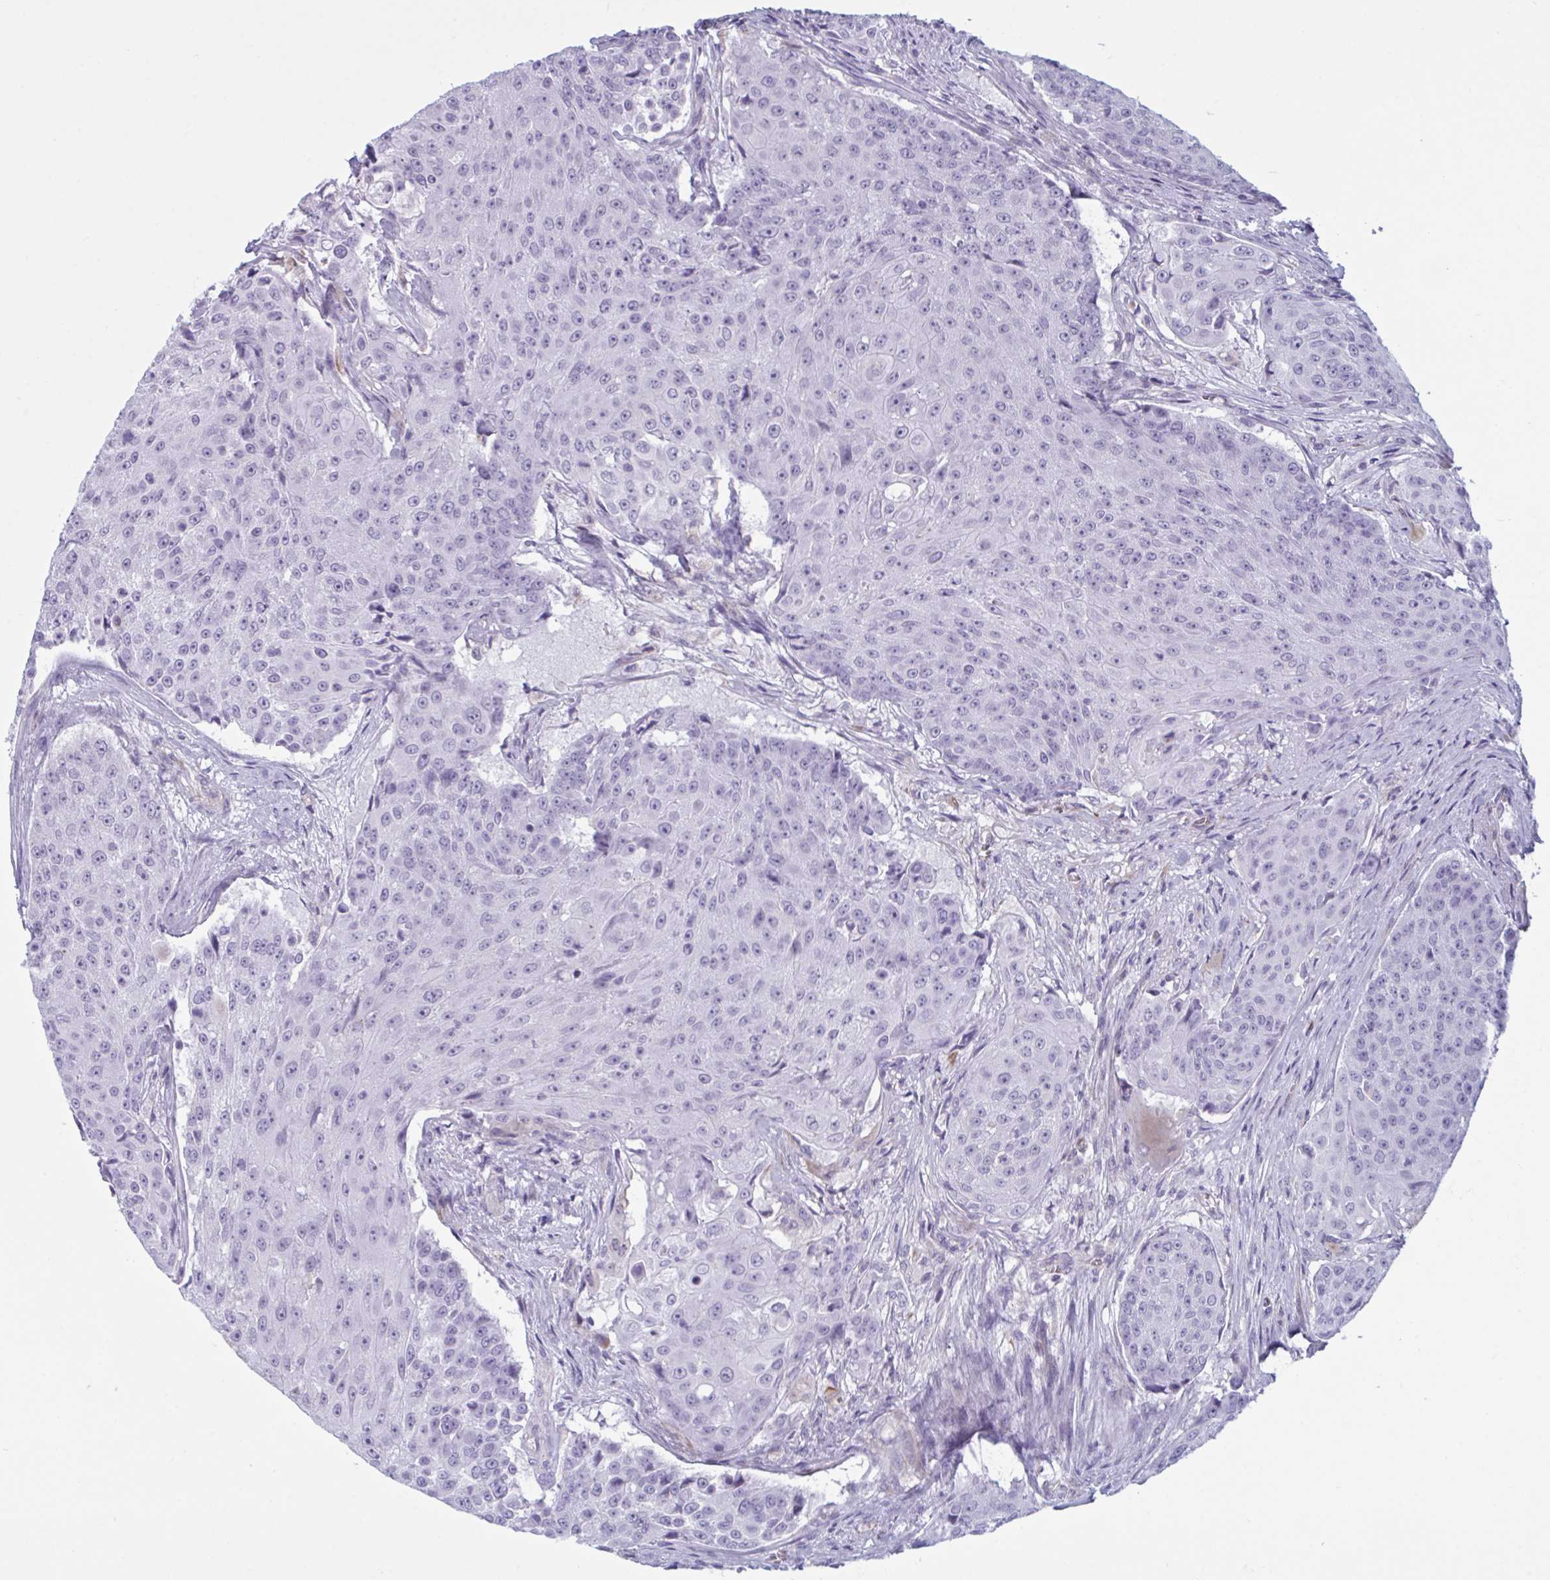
{"staining": {"intensity": "negative", "quantity": "none", "location": "none"}, "tissue": "urothelial cancer", "cell_type": "Tumor cells", "image_type": "cancer", "snomed": [{"axis": "morphology", "description": "Urothelial carcinoma, High grade"}, {"axis": "topography", "description": "Urinary bladder"}], "caption": "Urothelial cancer was stained to show a protein in brown. There is no significant positivity in tumor cells.", "gene": "OR1L3", "patient": {"sex": "female", "age": 63}}